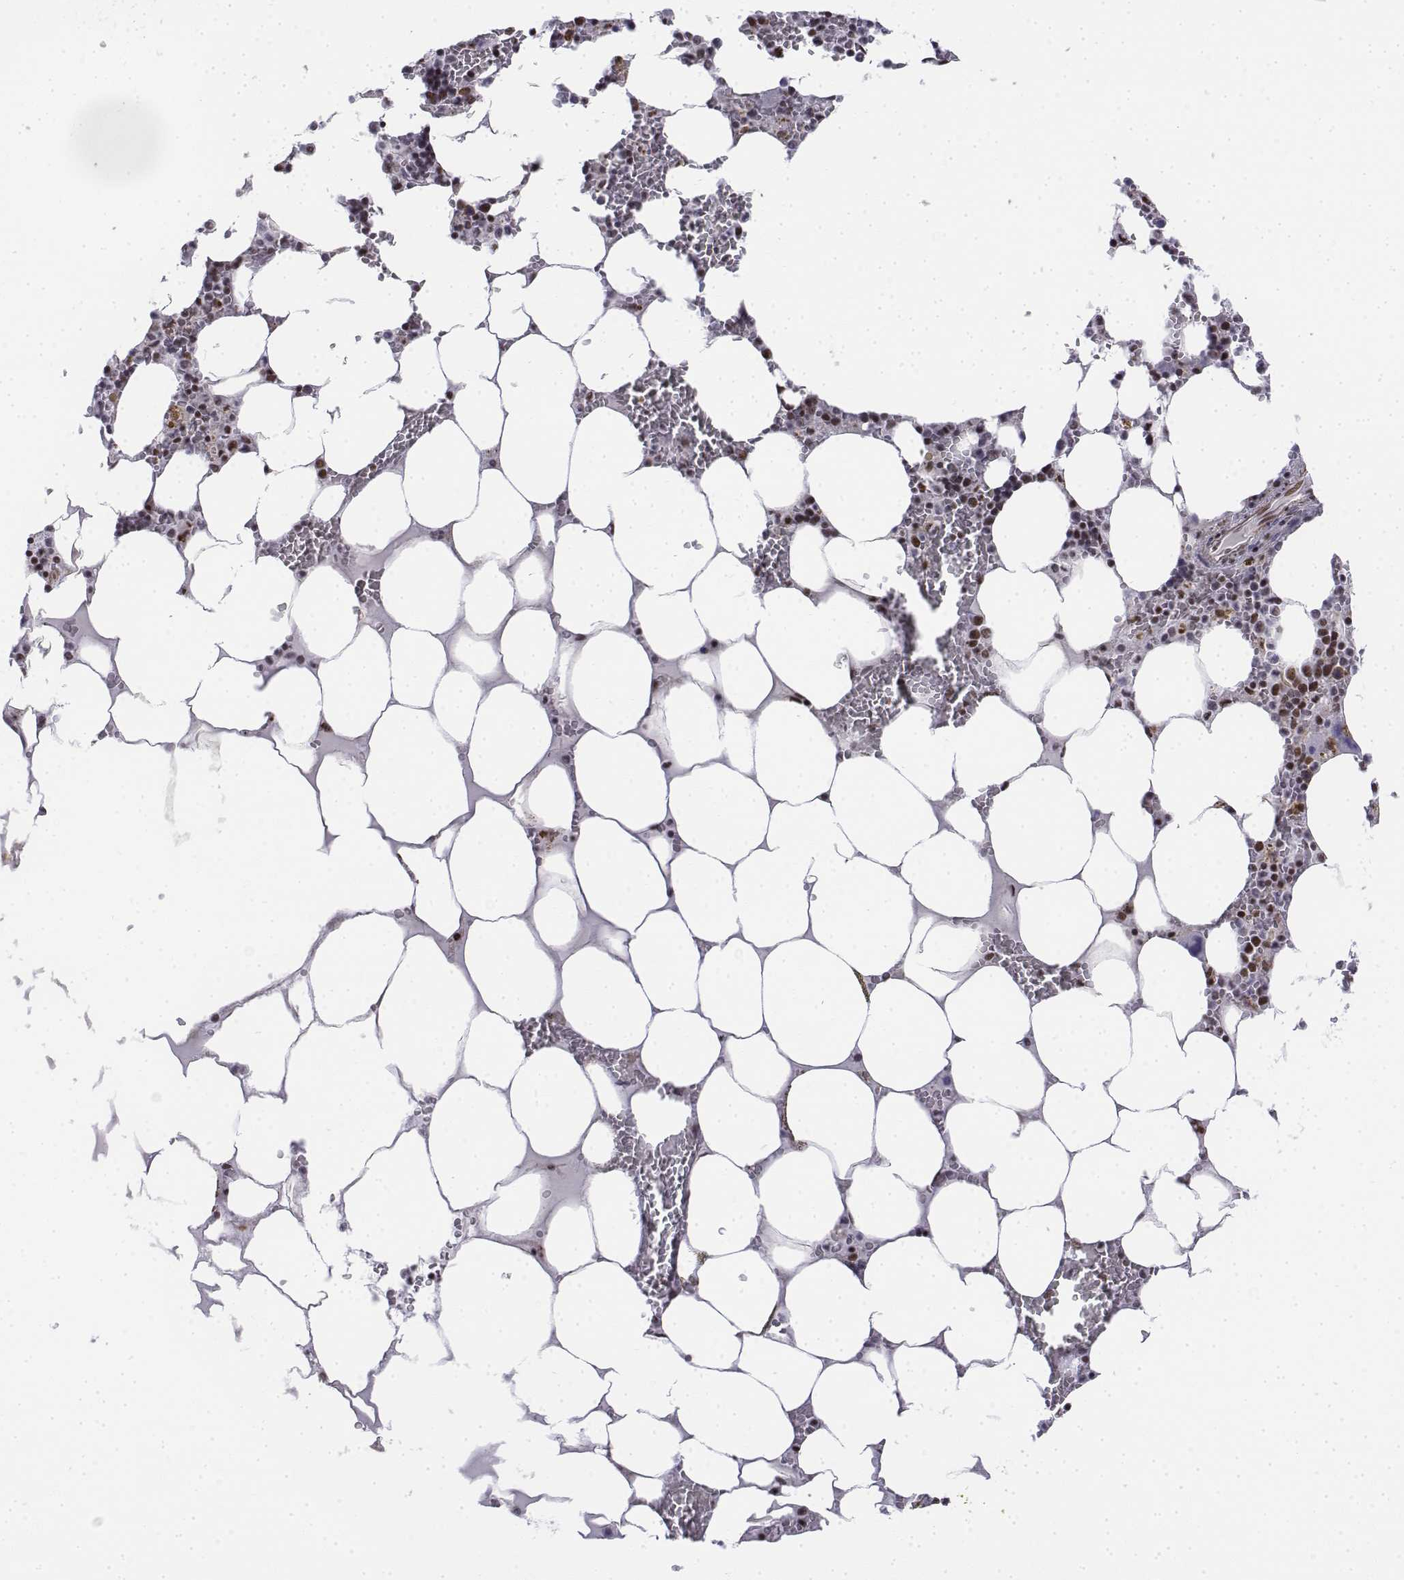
{"staining": {"intensity": "strong", "quantity": "25%-75%", "location": "nuclear"}, "tissue": "bone marrow", "cell_type": "Hematopoietic cells", "image_type": "normal", "snomed": [{"axis": "morphology", "description": "Normal tissue, NOS"}, {"axis": "topography", "description": "Bone marrow"}], "caption": "Strong nuclear expression is present in approximately 25%-75% of hematopoietic cells in unremarkable bone marrow. (DAB (3,3'-diaminobenzidine) IHC with brightfield microscopy, high magnification).", "gene": "SETD1A", "patient": {"sex": "male", "age": 64}}